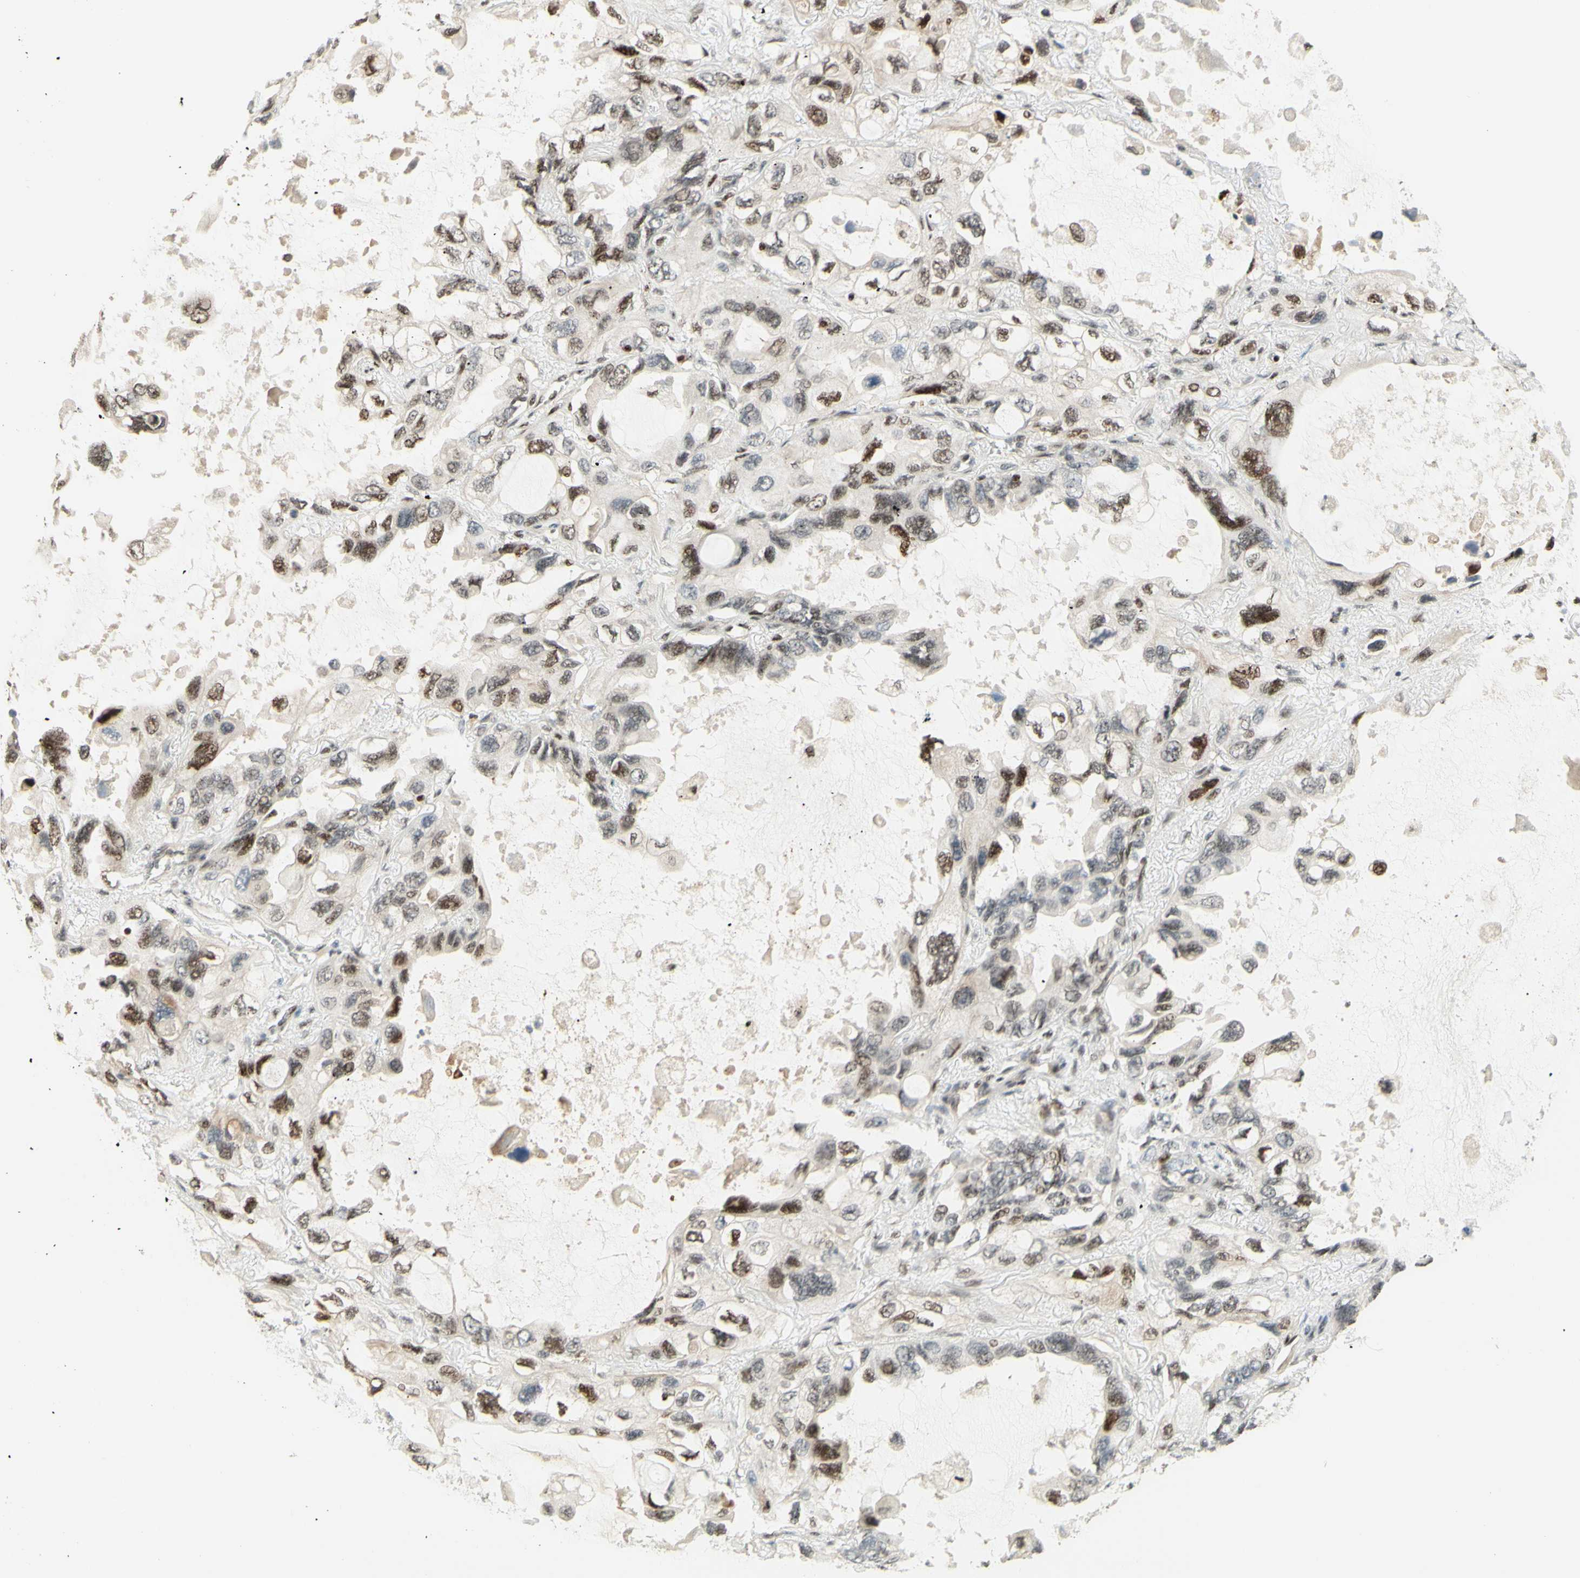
{"staining": {"intensity": "moderate", "quantity": "25%-75%", "location": "nuclear"}, "tissue": "lung cancer", "cell_type": "Tumor cells", "image_type": "cancer", "snomed": [{"axis": "morphology", "description": "Squamous cell carcinoma, NOS"}, {"axis": "topography", "description": "Lung"}], "caption": "Immunohistochemical staining of lung cancer demonstrates medium levels of moderate nuclear expression in about 25%-75% of tumor cells. Ihc stains the protein in brown and the nuclei are stained blue.", "gene": "CDKL5", "patient": {"sex": "female", "age": 73}}